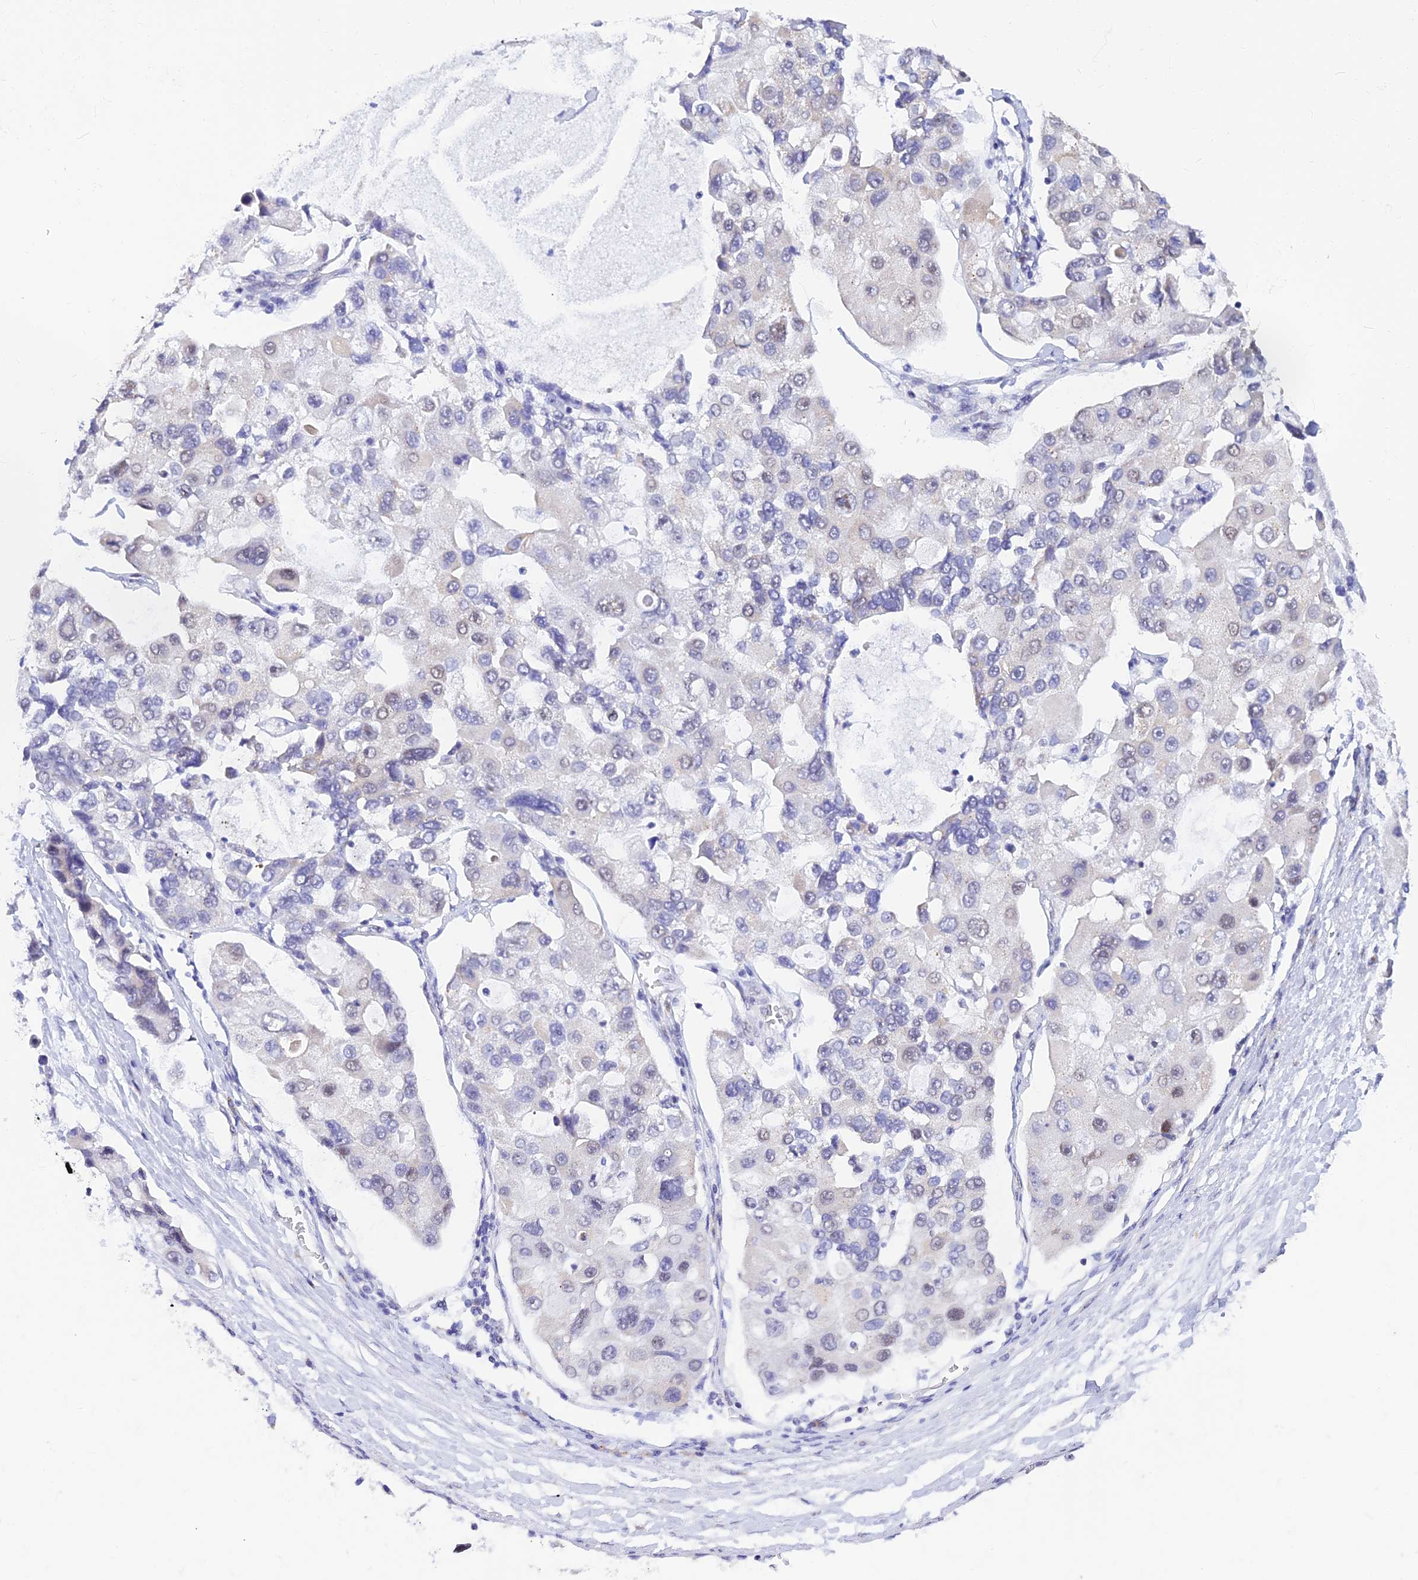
{"staining": {"intensity": "negative", "quantity": "none", "location": "none"}, "tissue": "lung cancer", "cell_type": "Tumor cells", "image_type": "cancer", "snomed": [{"axis": "morphology", "description": "Adenocarcinoma, NOS"}, {"axis": "topography", "description": "Lung"}], "caption": "The immunohistochemistry micrograph has no significant positivity in tumor cells of lung cancer (adenocarcinoma) tissue. (Immunohistochemistry (ihc), brightfield microscopy, high magnification).", "gene": "INKA1", "patient": {"sex": "female", "age": 54}}